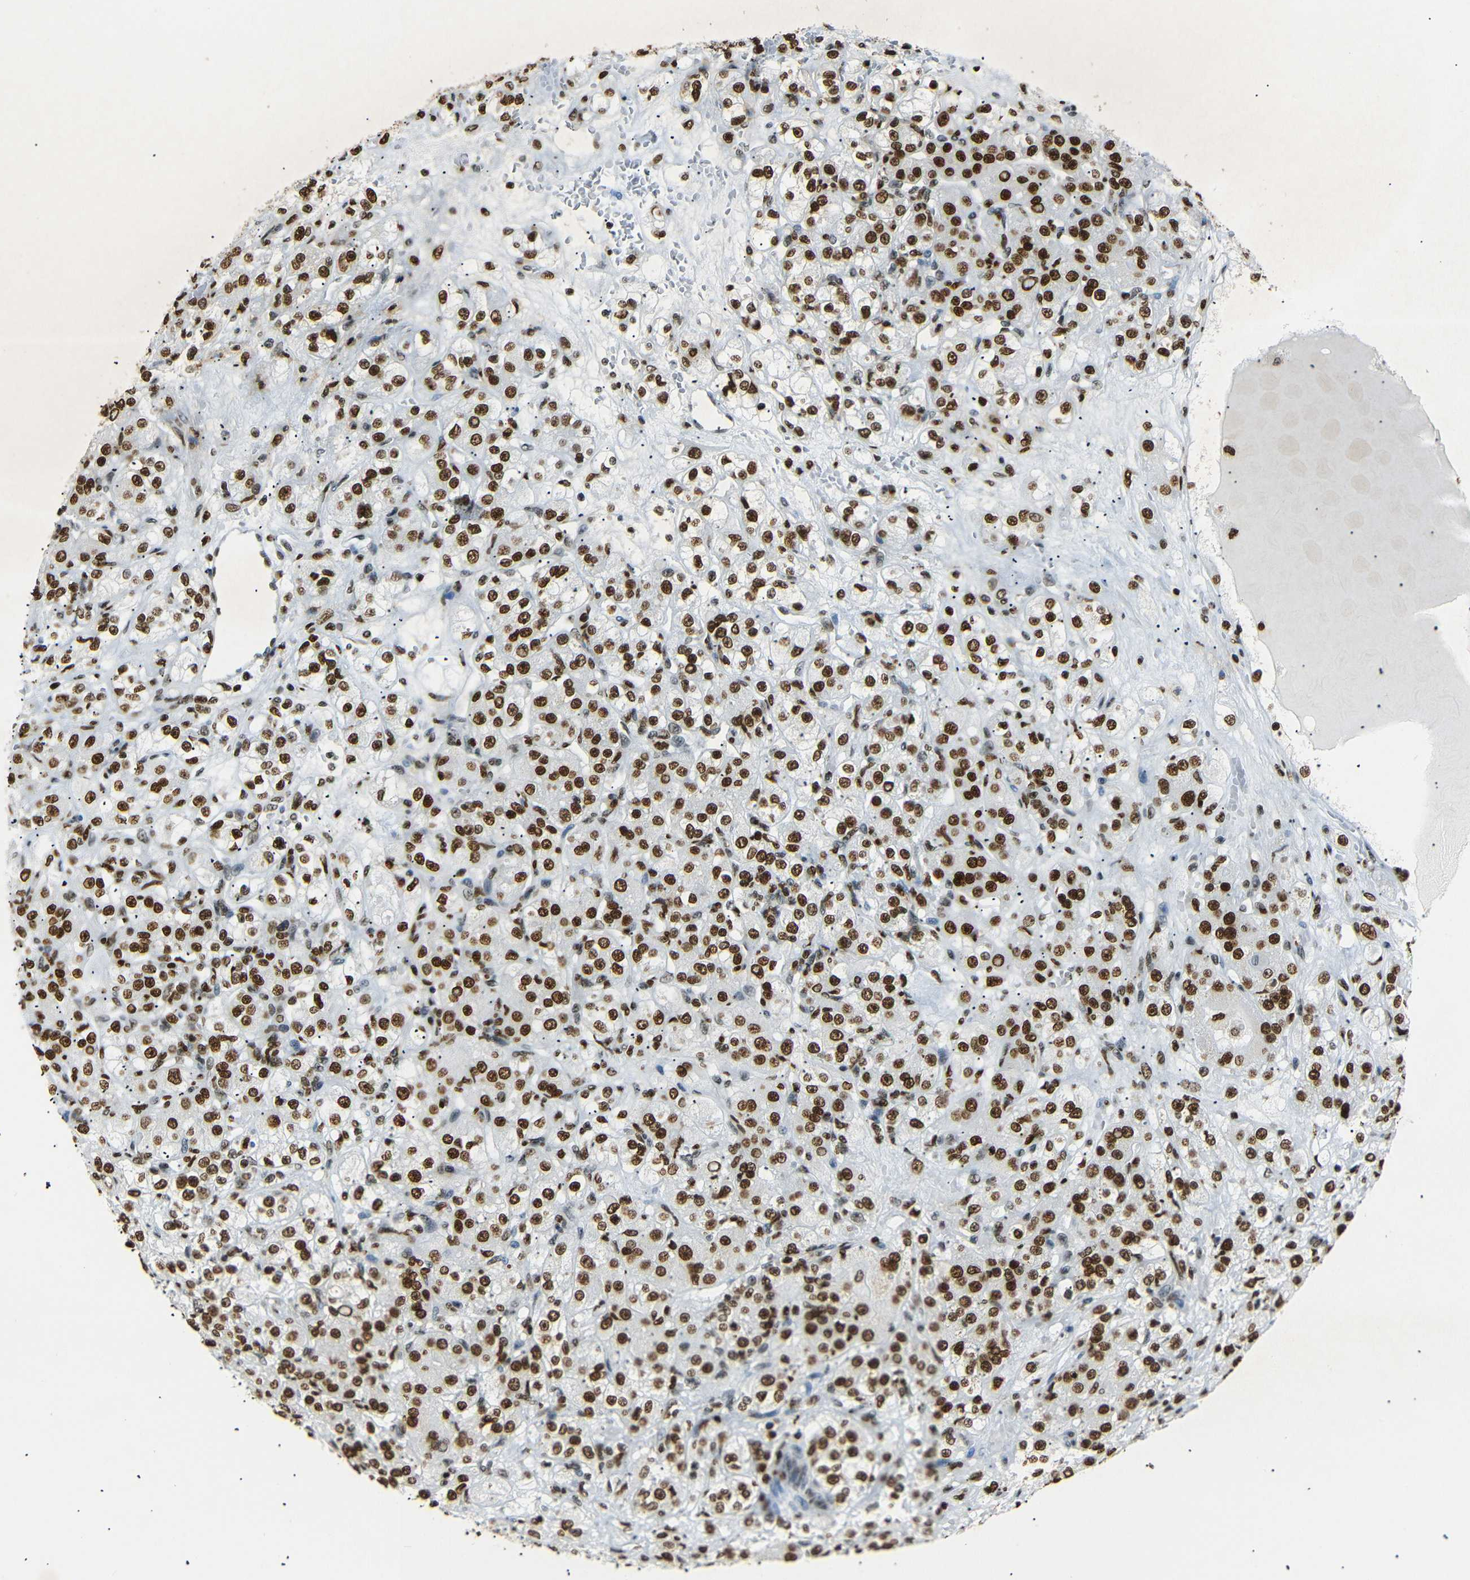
{"staining": {"intensity": "strong", "quantity": ">75%", "location": "nuclear"}, "tissue": "renal cancer", "cell_type": "Tumor cells", "image_type": "cancer", "snomed": [{"axis": "morphology", "description": "Normal tissue, NOS"}, {"axis": "morphology", "description": "Adenocarcinoma, NOS"}, {"axis": "topography", "description": "Kidney"}], "caption": "Renal cancer tissue reveals strong nuclear expression in approximately >75% of tumor cells, visualized by immunohistochemistry.", "gene": "HMGN1", "patient": {"sex": "male", "age": 61}}